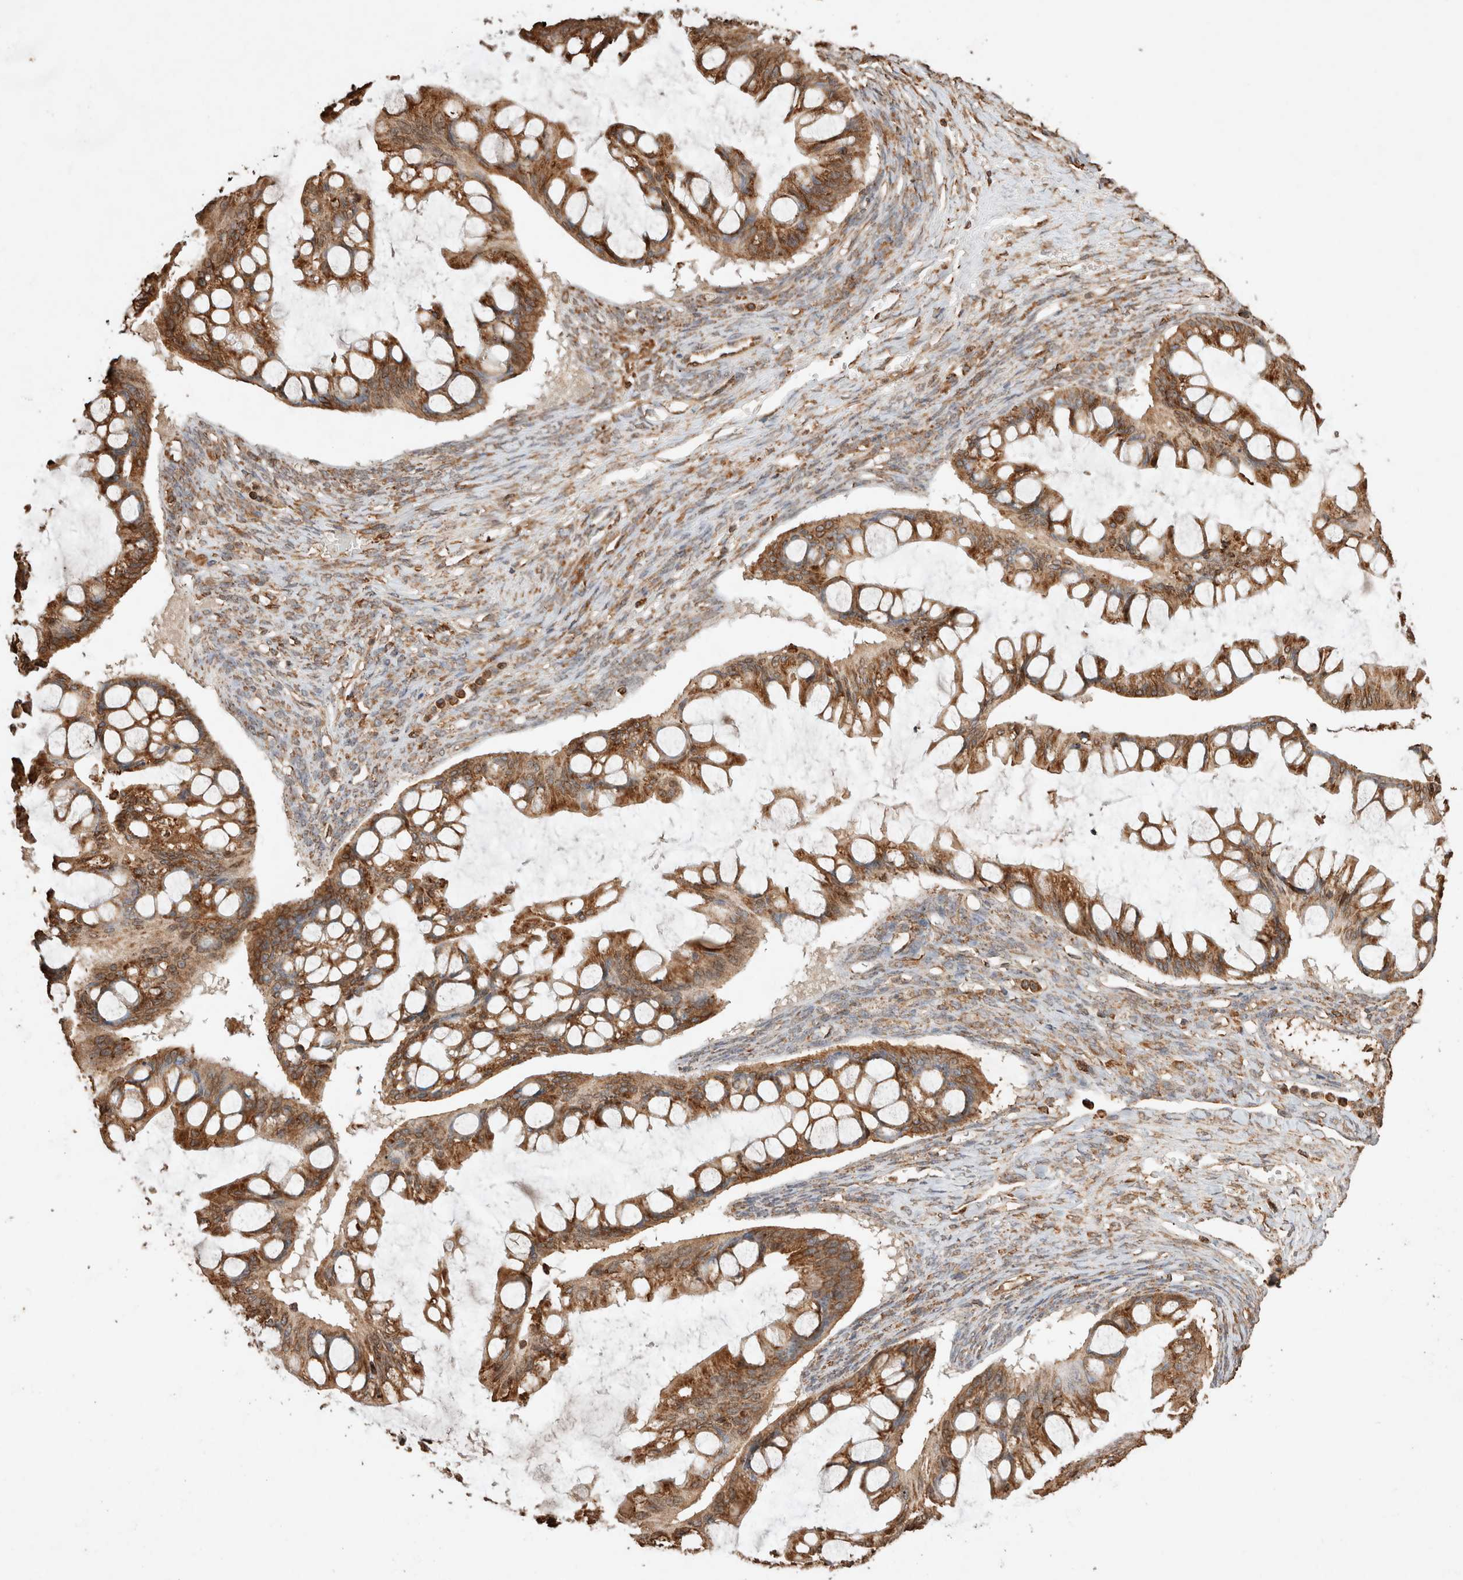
{"staining": {"intensity": "moderate", "quantity": ">75%", "location": "cytoplasmic/membranous"}, "tissue": "ovarian cancer", "cell_type": "Tumor cells", "image_type": "cancer", "snomed": [{"axis": "morphology", "description": "Cystadenocarcinoma, mucinous, NOS"}, {"axis": "topography", "description": "Ovary"}], "caption": "Immunohistochemical staining of ovarian mucinous cystadenocarcinoma displays medium levels of moderate cytoplasmic/membranous protein expression in approximately >75% of tumor cells.", "gene": "ERAP1", "patient": {"sex": "female", "age": 73}}